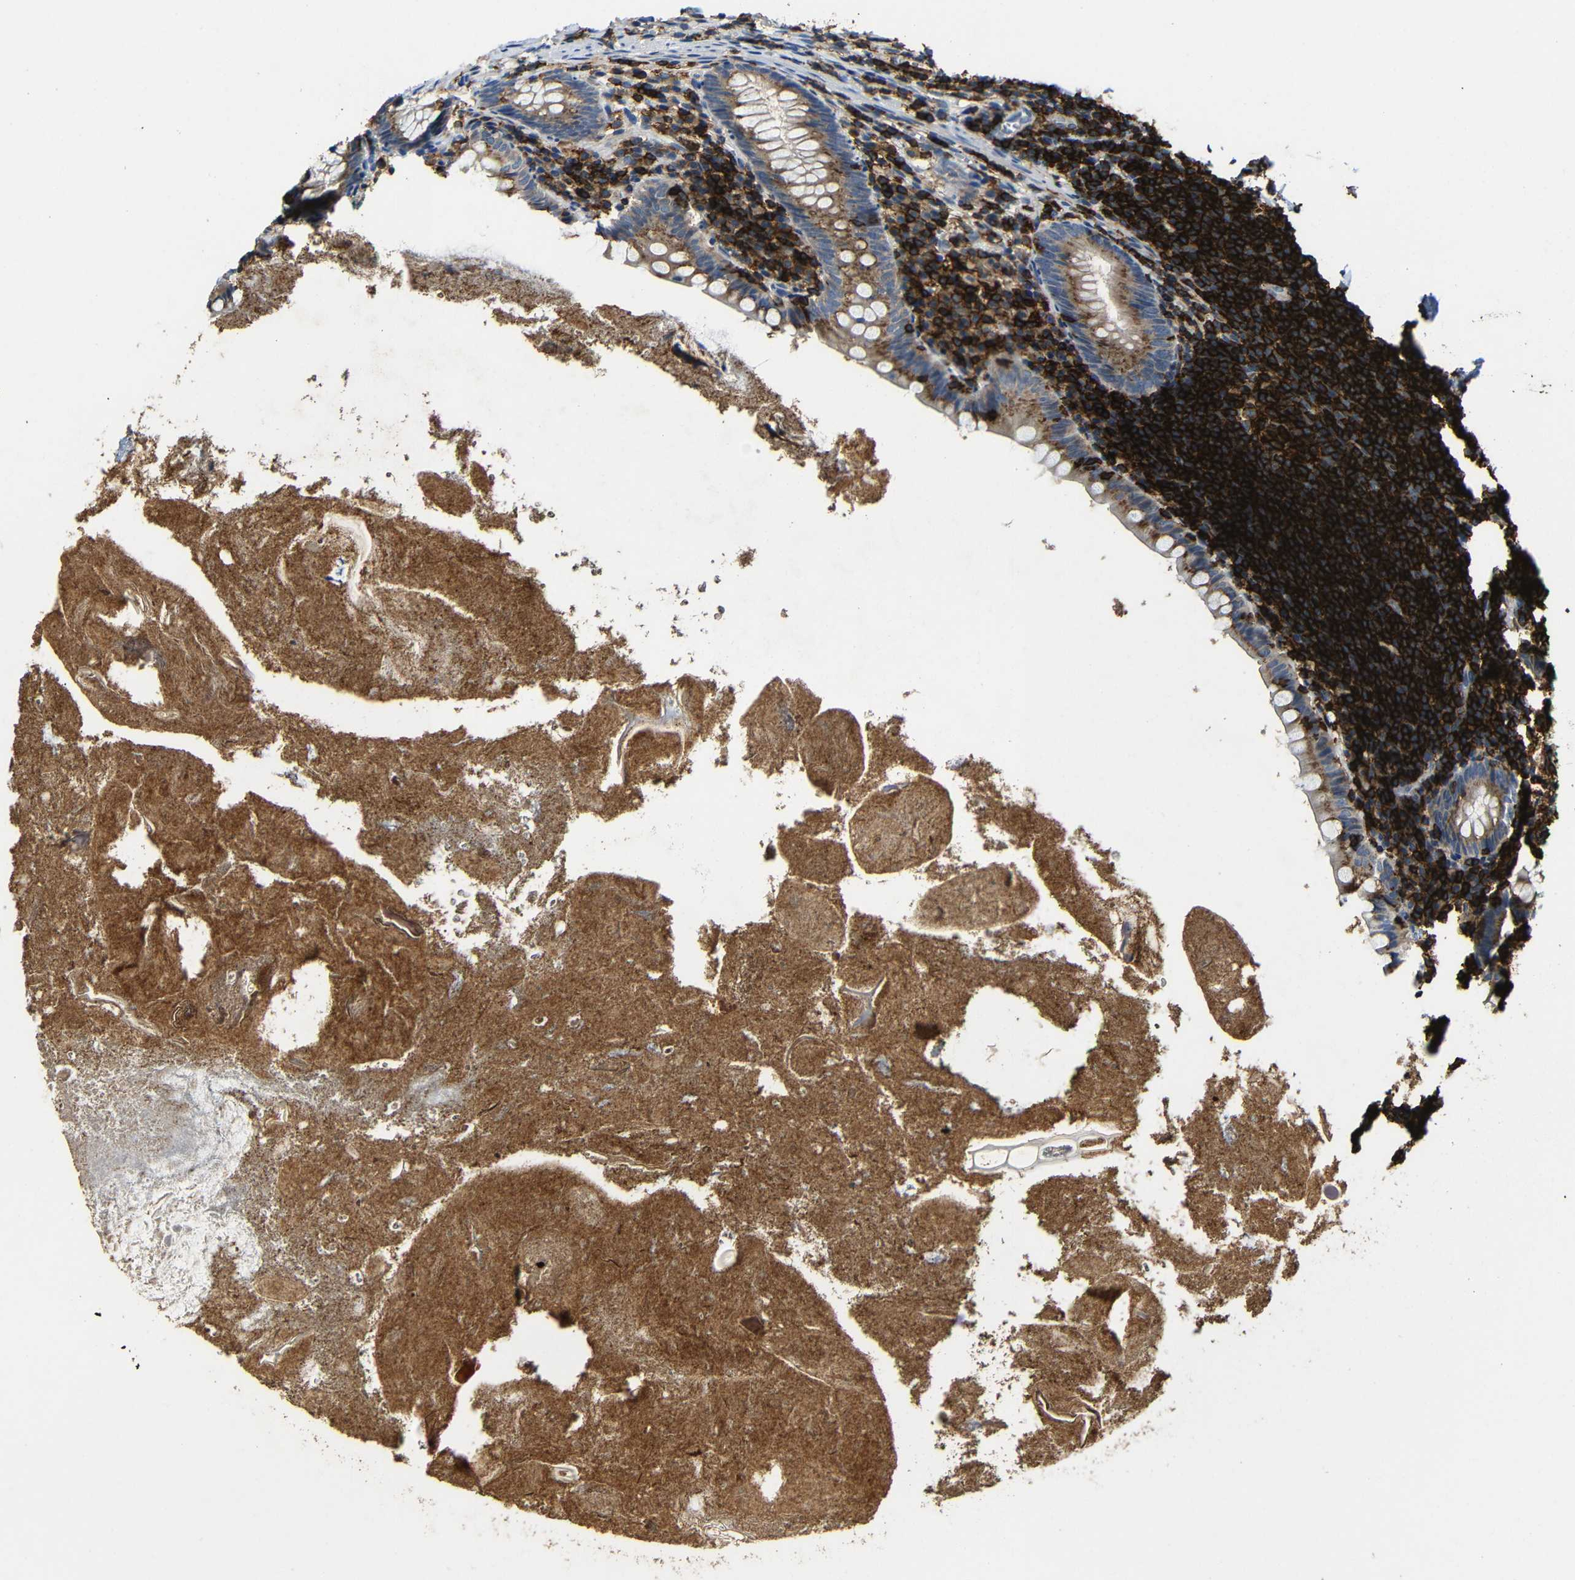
{"staining": {"intensity": "moderate", "quantity": ">75%", "location": "cytoplasmic/membranous"}, "tissue": "appendix", "cell_type": "Glandular cells", "image_type": "normal", "snomed": [{"axis": "morphology", "description": "Normal tissue, NOS"}, {"axis": "topography", "description": "Appendix"}], "caption": "Immunohistochemistry staining of normal appendix, which exhibits medium levels of moderate cytoplasmic/membranous positivity in approximately >75% of glandular cells indicating moderate cytoplasmic/membranous protein staining. The staining was performed using DAB (brown) for protein detection and nuclei were counterstained in hematoxylin (blue).", "gene": "P2RY12", "patient": {"sex": "male", "age": 52}}